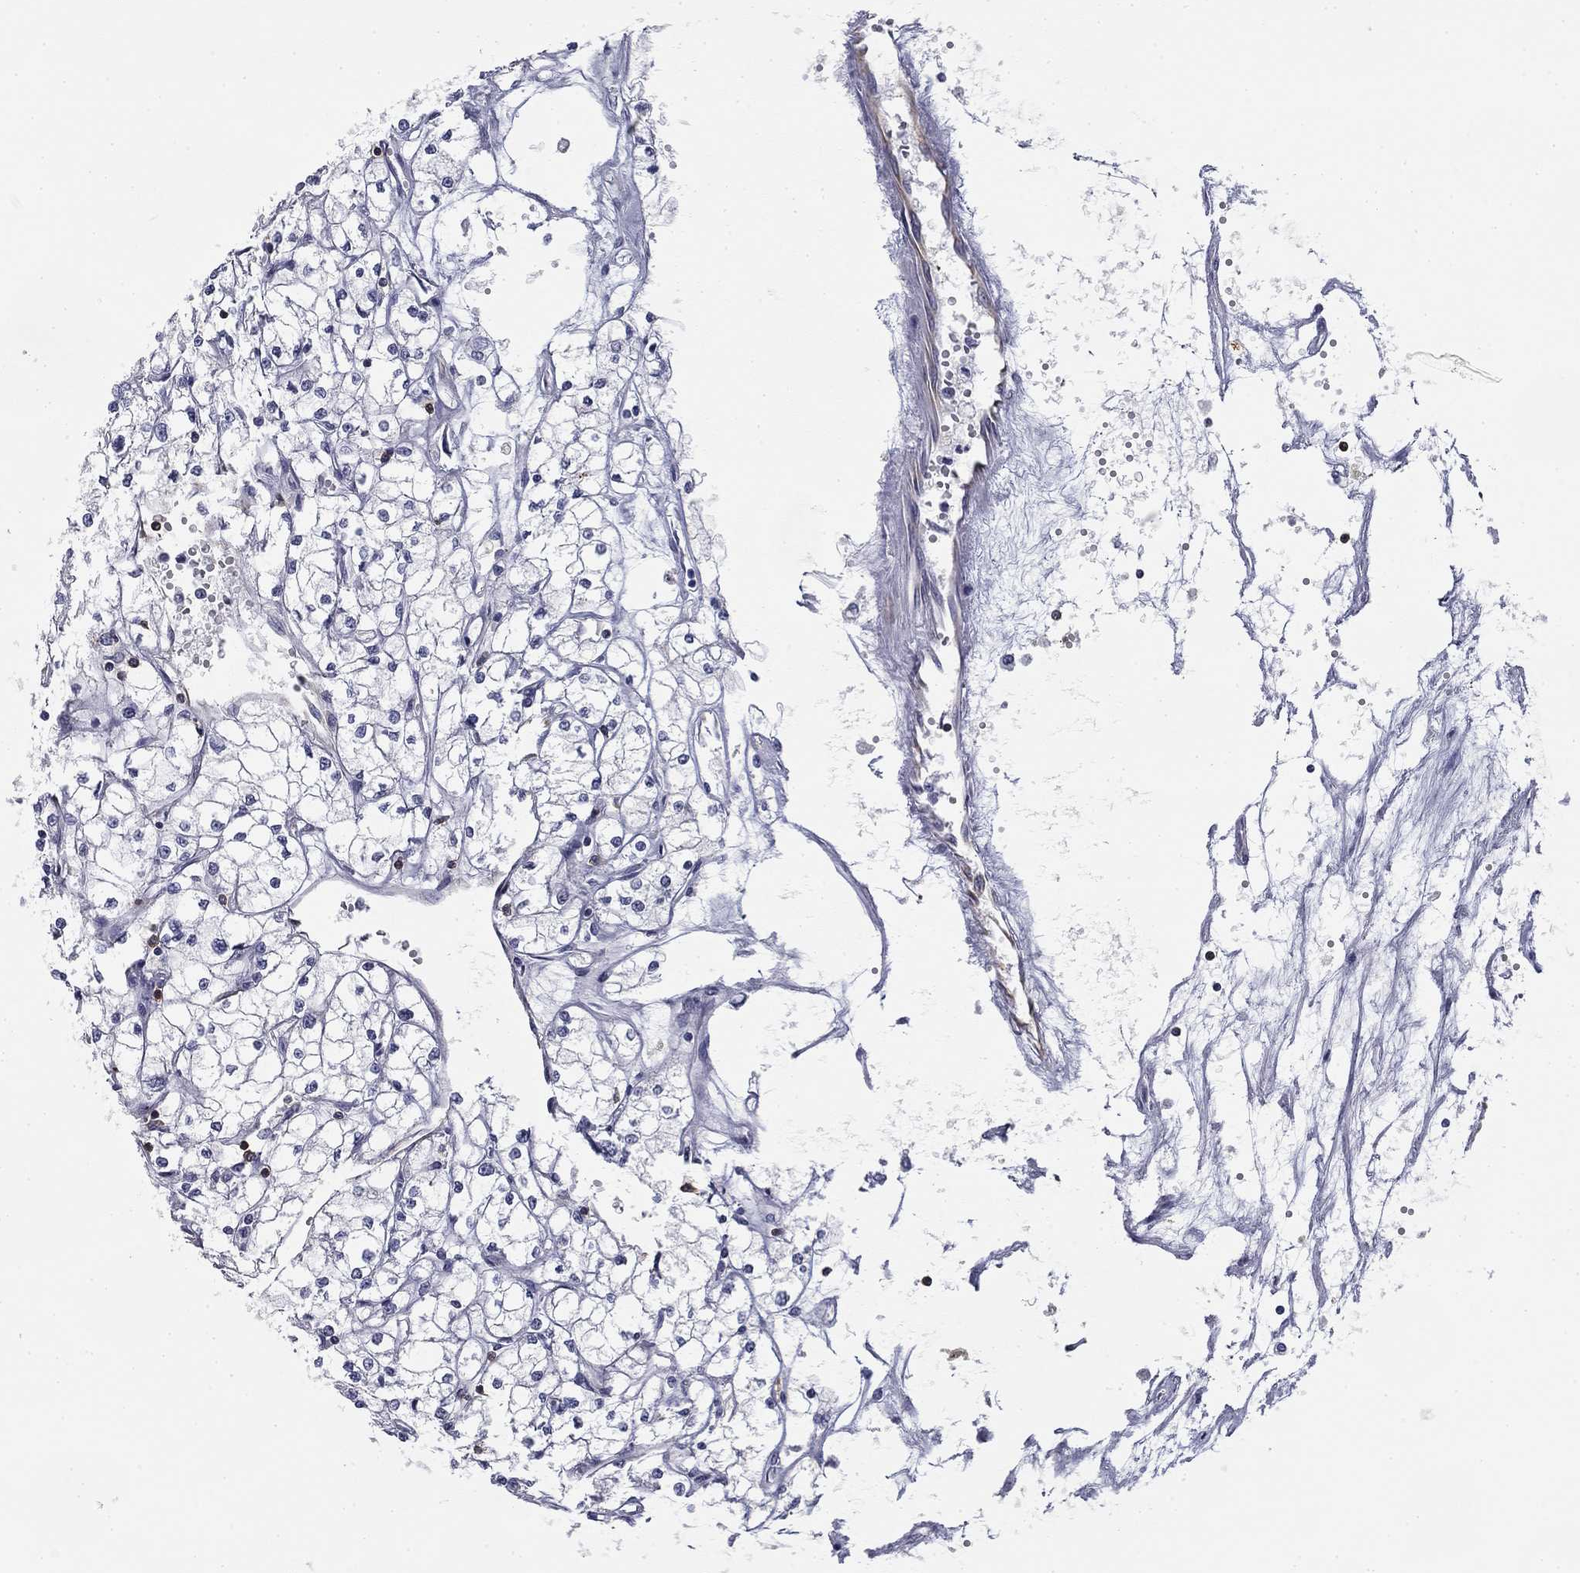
{"staining": {"intensity": "negative", "quantity": "none", "location": "none"}, "tissue": "renal cancer", "cell_type": "Tumor cells", "image_type": "cancer", "snomed": [{"axis": "morphology", "description": "Adenocarcinoma, NOS"}, {"axis": "topography", "description": "Kidney"}], "caption": "Adenocarcinoma (renal) was stained to show a protein in brown. There is no significant positivity in tumor cells.", "gene": "TRAT1", "patient": {"sex": "male", "age": 67}}